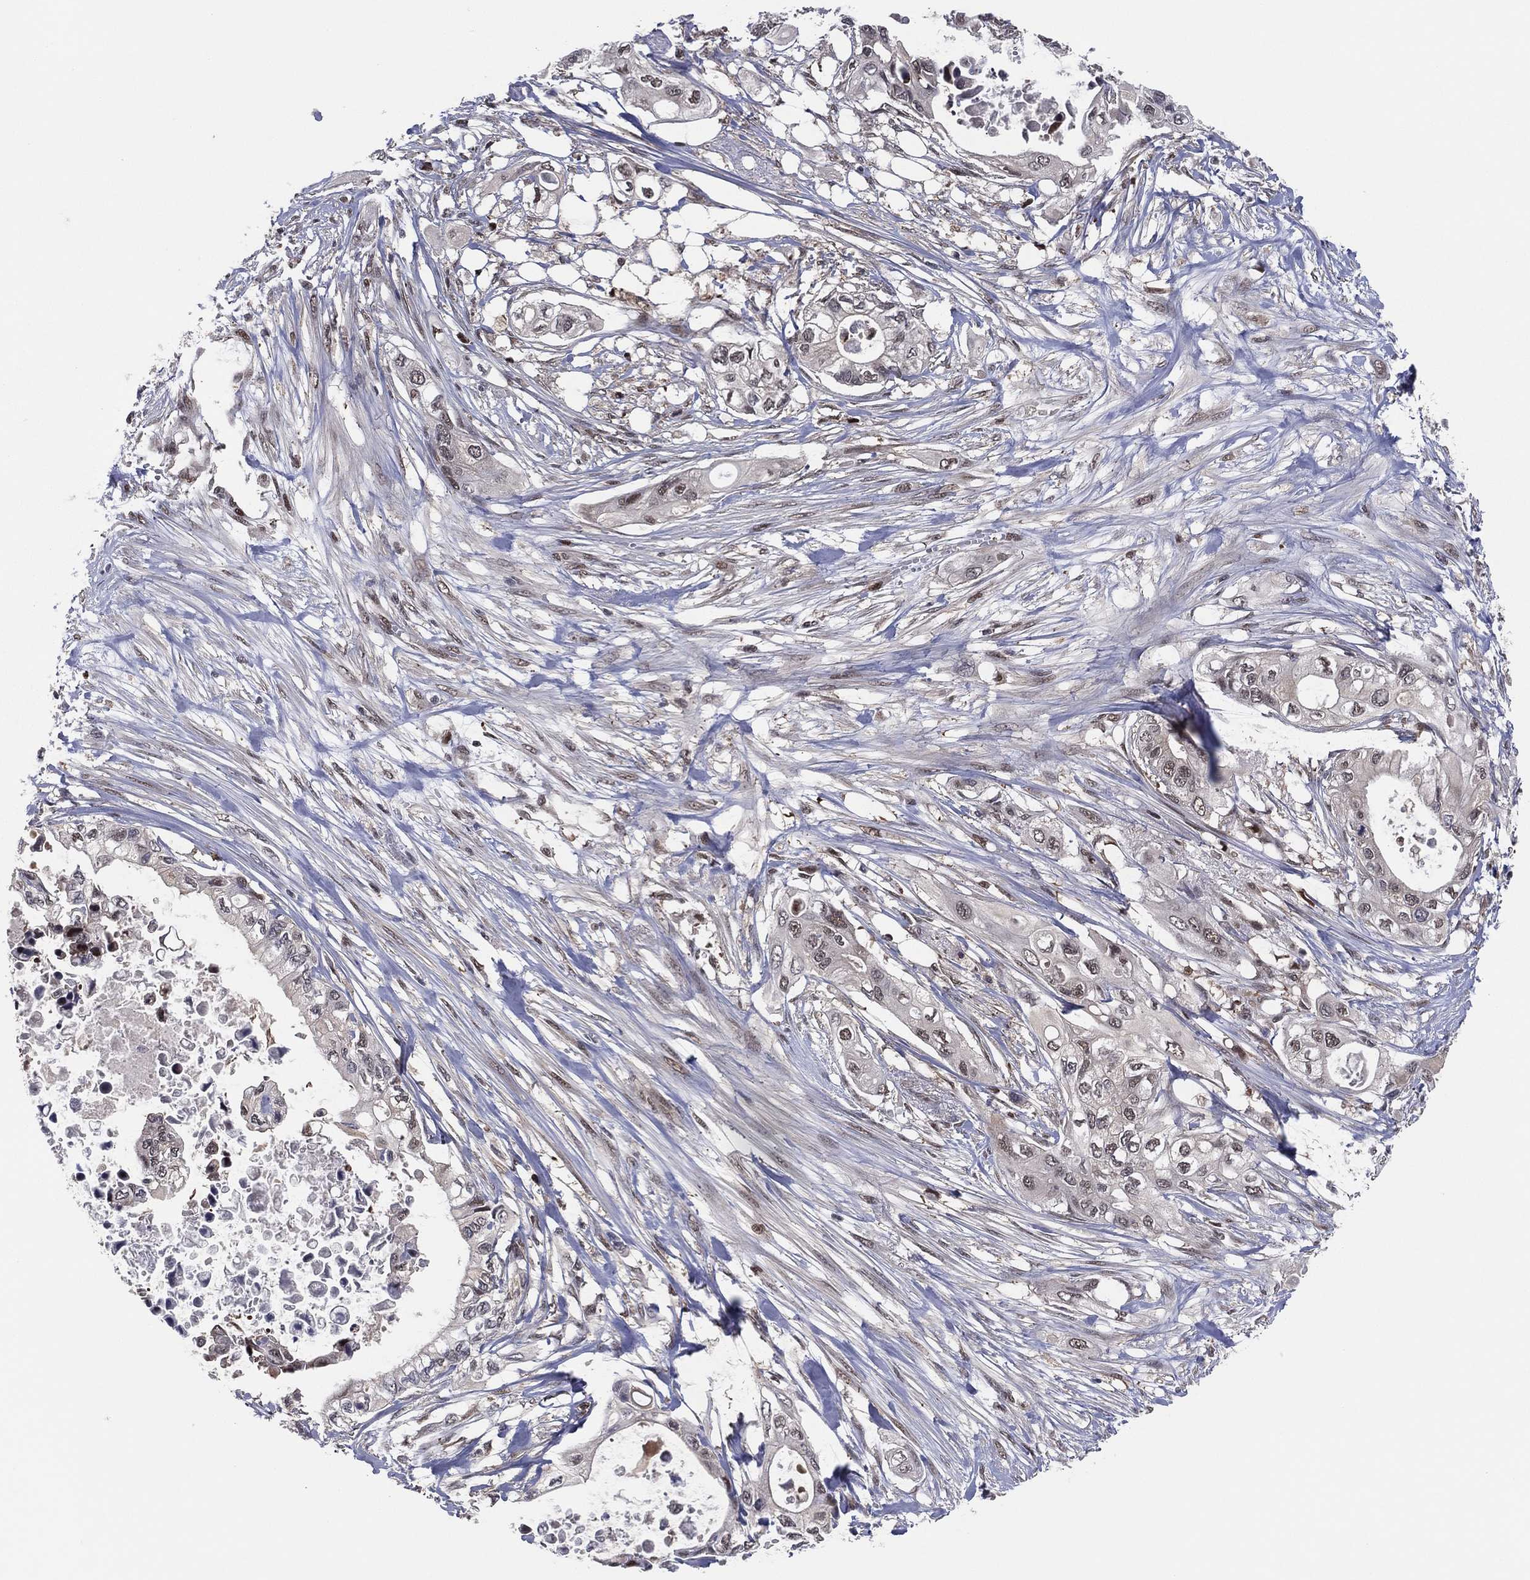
{"staining": {"intensity": "negative", "quantity": "none", "location": "none"}, "tissue": "pancreatic cancer", "cell_type": "Tumor cells", "image_type": "cancer", "snomed": [{"axis": "morphology", "description": "Adenocarcinoma, NOS"}, {"axis": "topography", "description": "Pancreas"}], "caption": "A high-resolution photomicrograph shows immunohistochemistry (IHC) staining of adenocarcinoma (pancreatic), which reveals no significant expression in tumor cells.", "gene": "ICOSLG", "patient": {"sex": "female", "age": 63}}